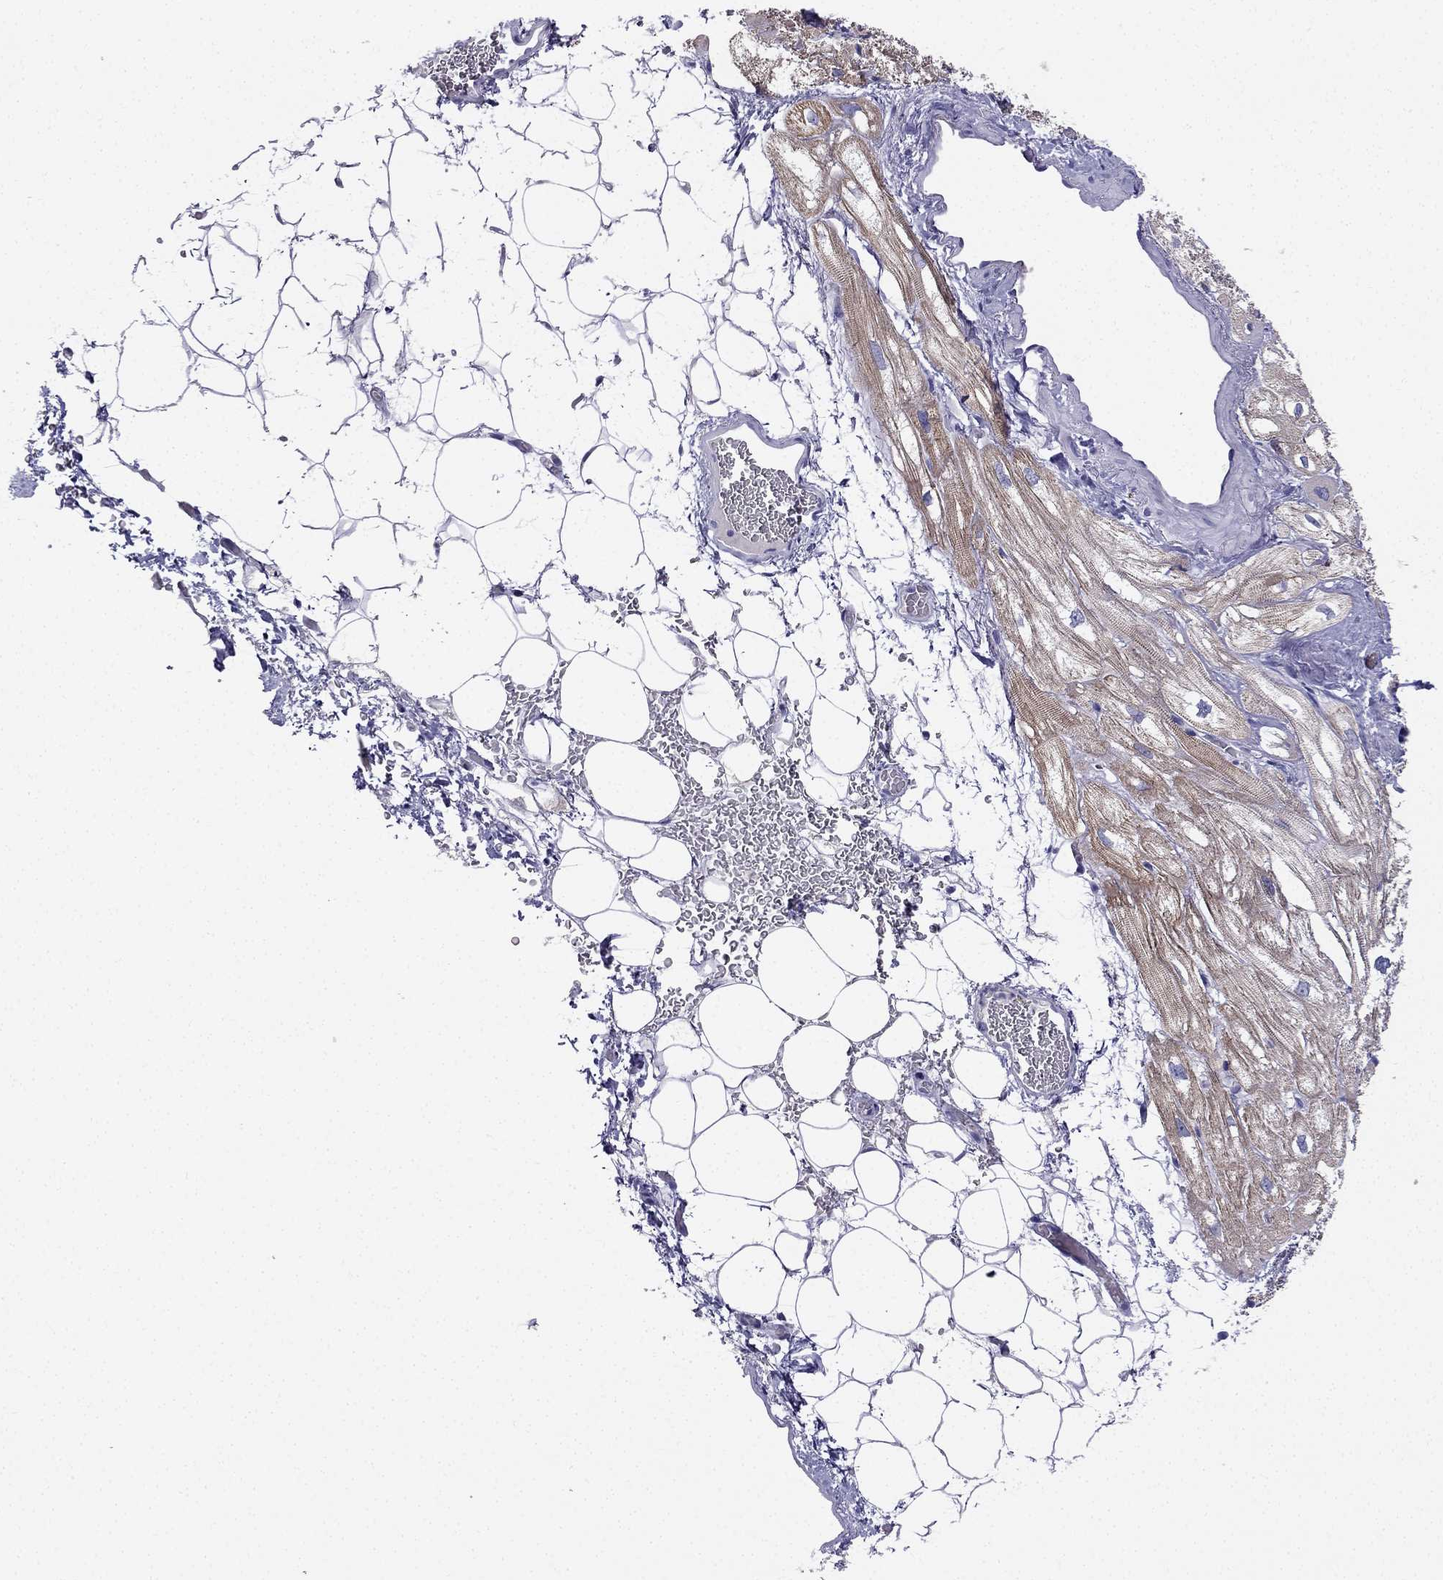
{"staining": {"intensity": "moderate", "quantity": "<25%", "location": "cytoplasmic/membranous"}, "tissue": "heart muscle", "cell_type": "Cardiomyocytes", "image_type": "normal", "snomed": [{"axis": "morphology", "description": "Normal tissue, NOS"}, {"axis": "topography", "description": "Heart"}], "caption": "DAB immunohistochemical staining of benign heart muscle reveals moderate cytoplasmic/membranous protein positivity in approximately <25% of cardiomyocytes.", "gene": "NPTX1", "patient": {"sex": "male", "age": 61}}